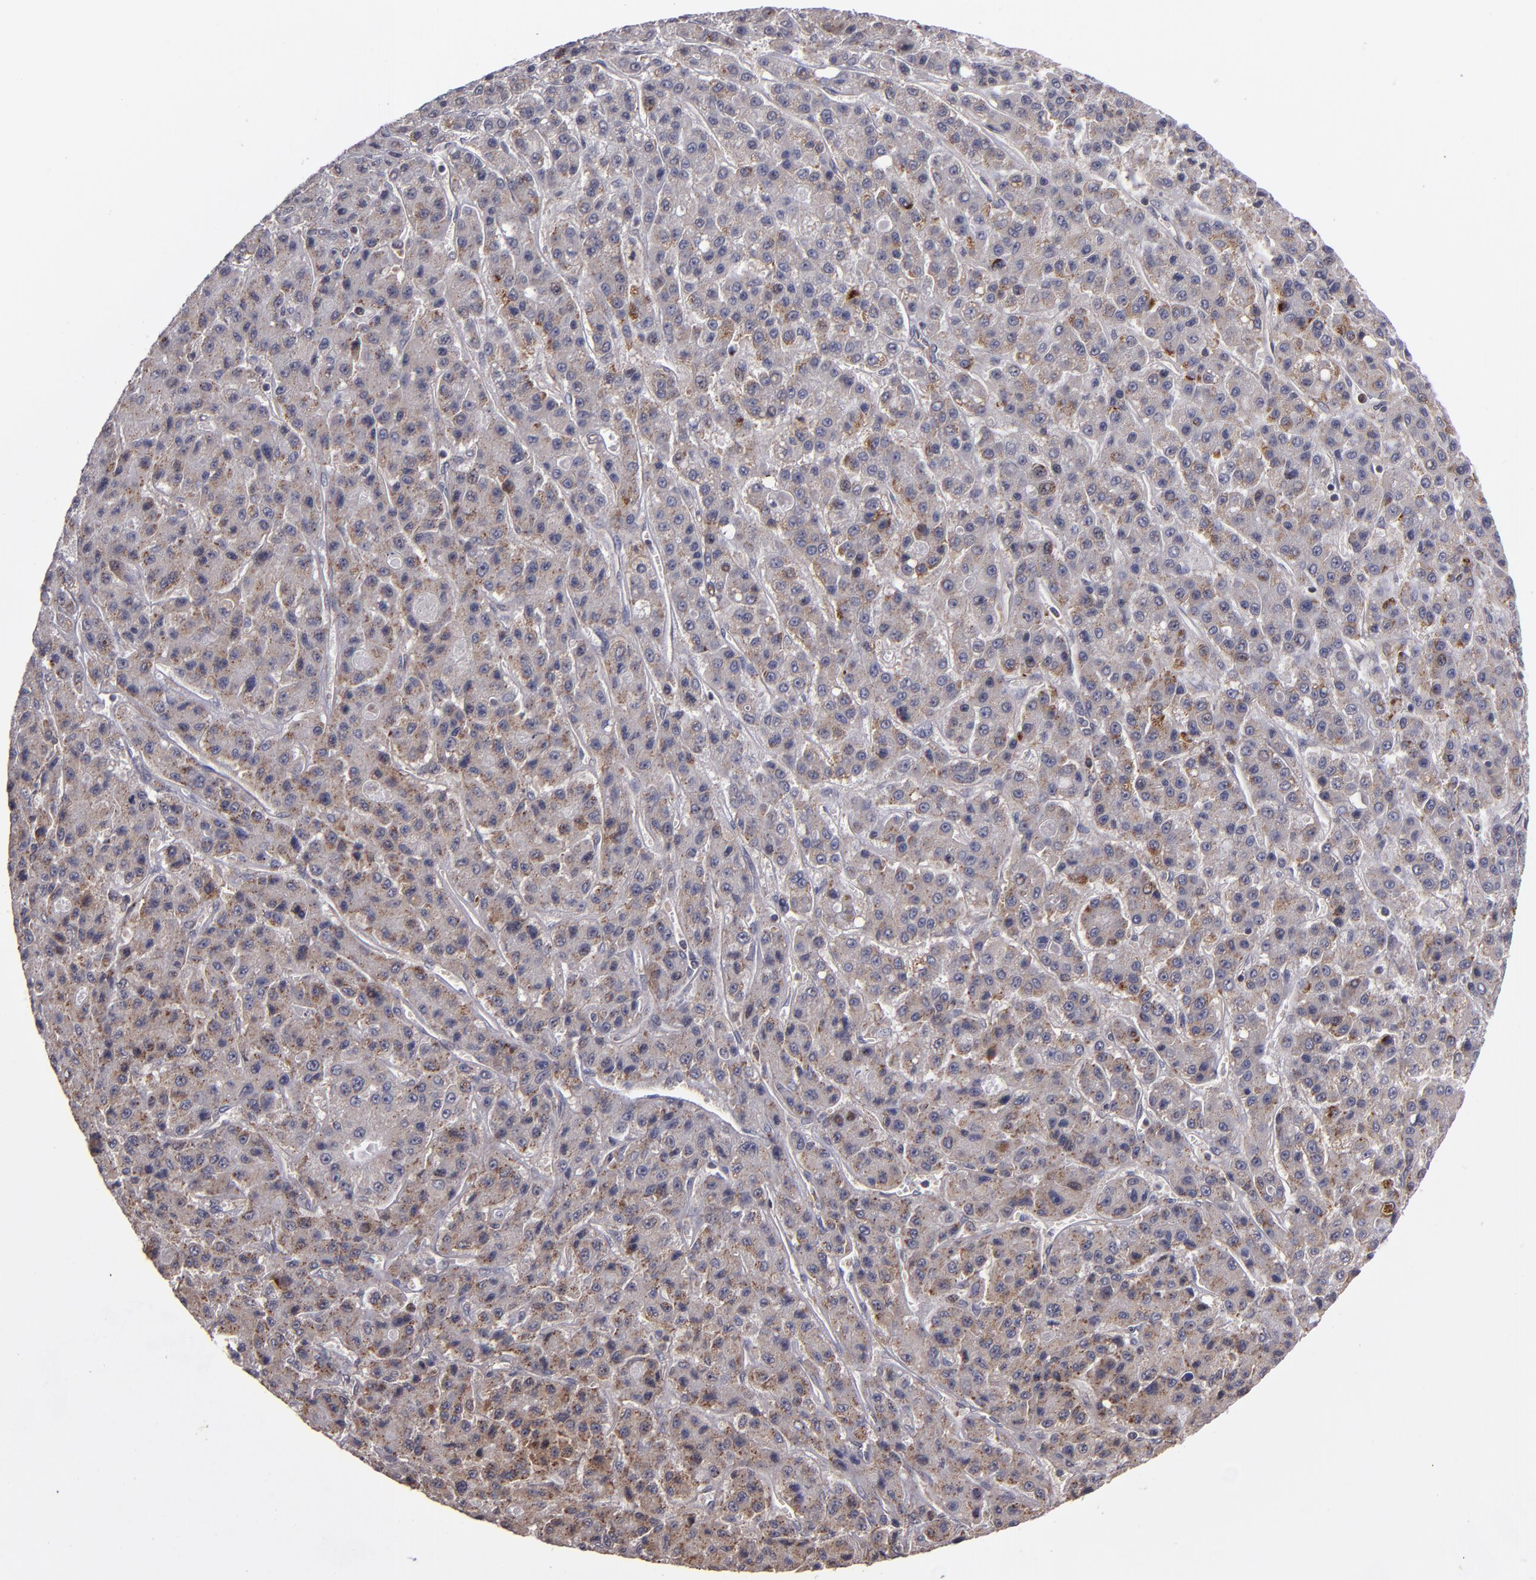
{"staining": {"intensity": "moderate", "quantity": "25%-75%", "location": "cytoplasmic/membranous"}, "tissue": "liver cancer", "cell_type": "Tumor cells", "image_type": "cancer", "snomed": [{"axis": "morphology", "description": "Carcinoma, Hepatocellular, NOS"}, {"axis": "topography", "description": "Liver"}], "caption": "An immunohistochemistry (IHC) photomicrograph of tumor tissue is shown. Protein staining in brown labels moderate cytoplasmic/membranous positivity in liver cancer within tumor cells.", "gene": "ZFYVE1", "patient": {"sex": "male", "age": 70}}